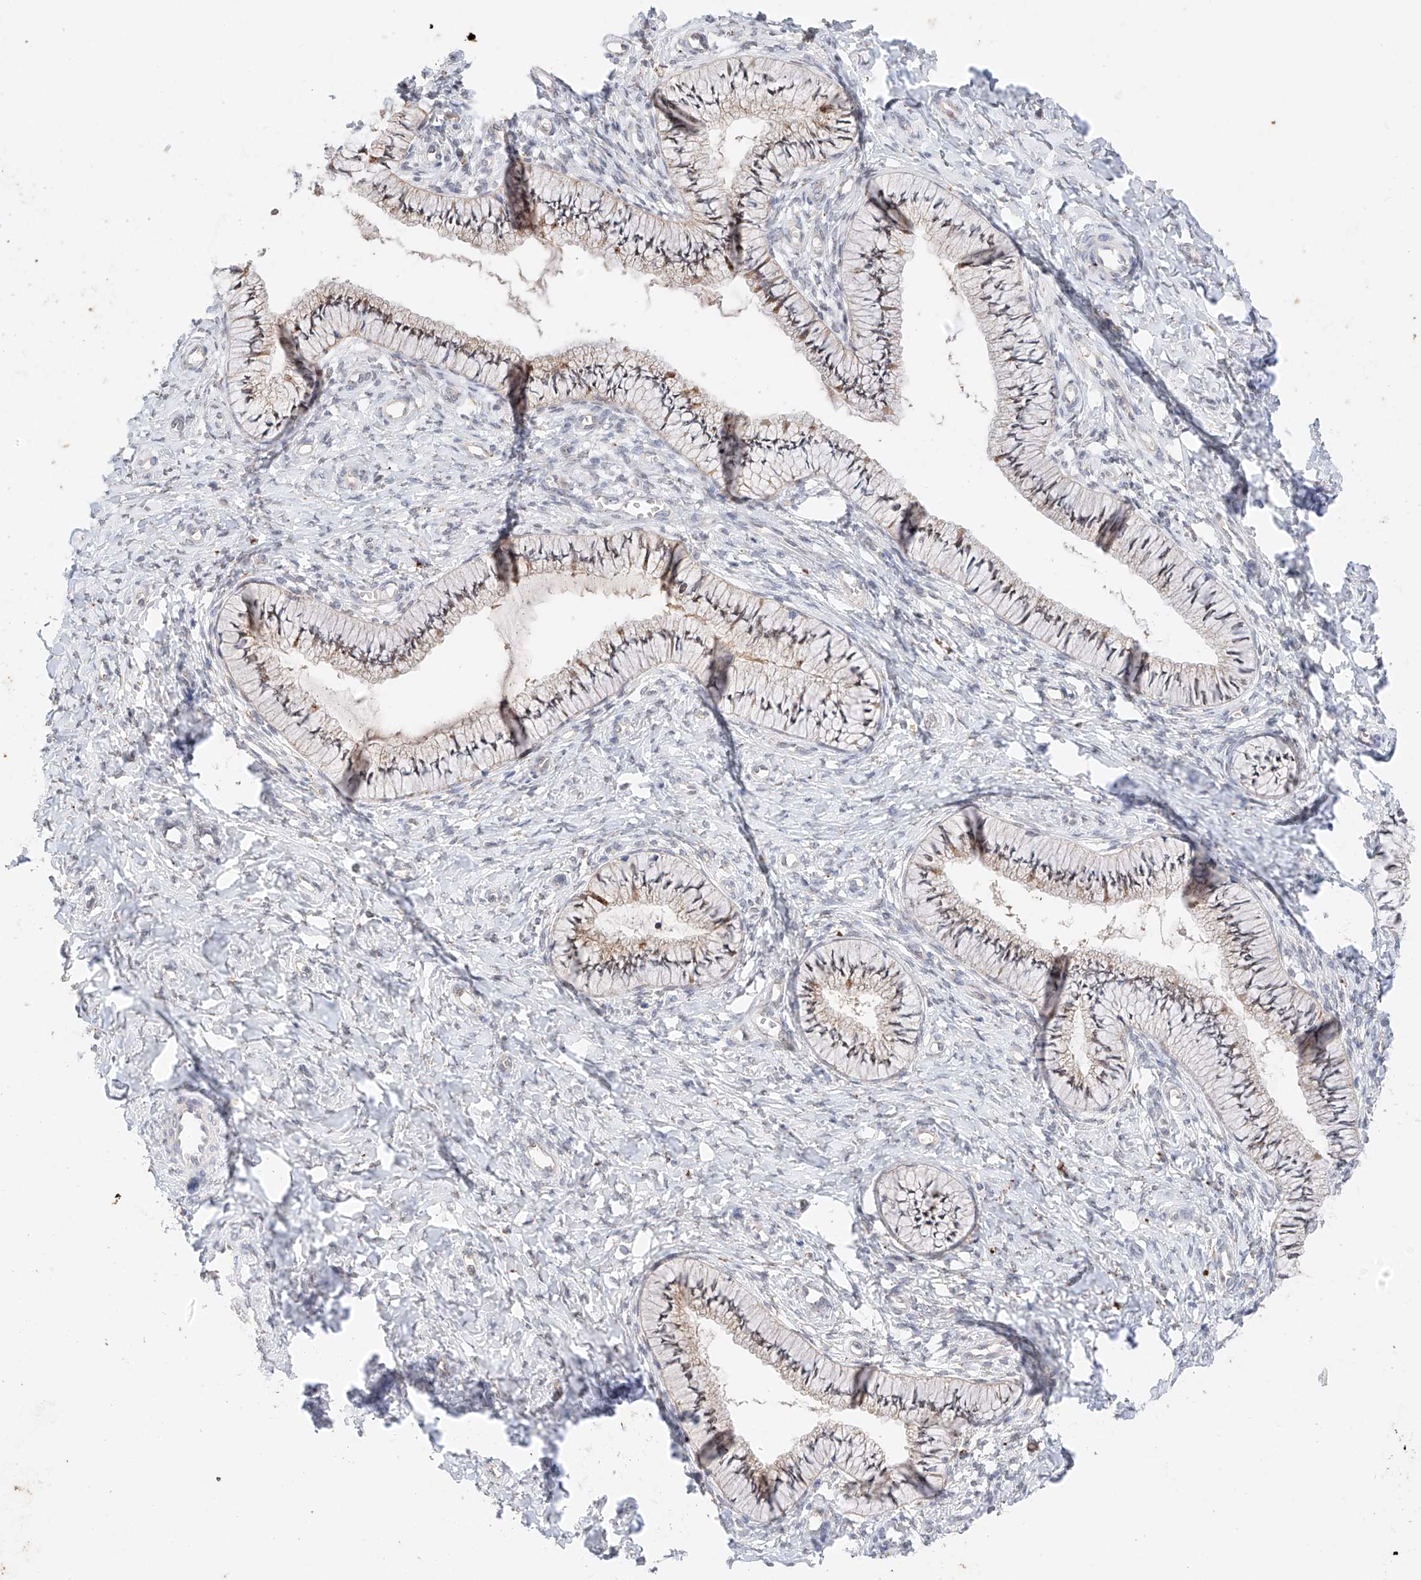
{"staining": {"intensity": "weak", "quantity": "25%-75%", "location": "cytoplasmic/membranous"}, "tissue": "cervix", "cell_type": "Glandular cells", "image_type": "normal", "snomed": [{"axis": "morphology", "description": "Normal tissue, NOS"}, {"axis": "topography", "description": "Cervix"}], "caption": "Cervix stained for a protein (brown) reveals weak cytoplasmic/membranous positive positivity in about 25%-75% of glandular cells.", "gene": "GCNT1", "patient": {"sex": "female", "age": 36}}